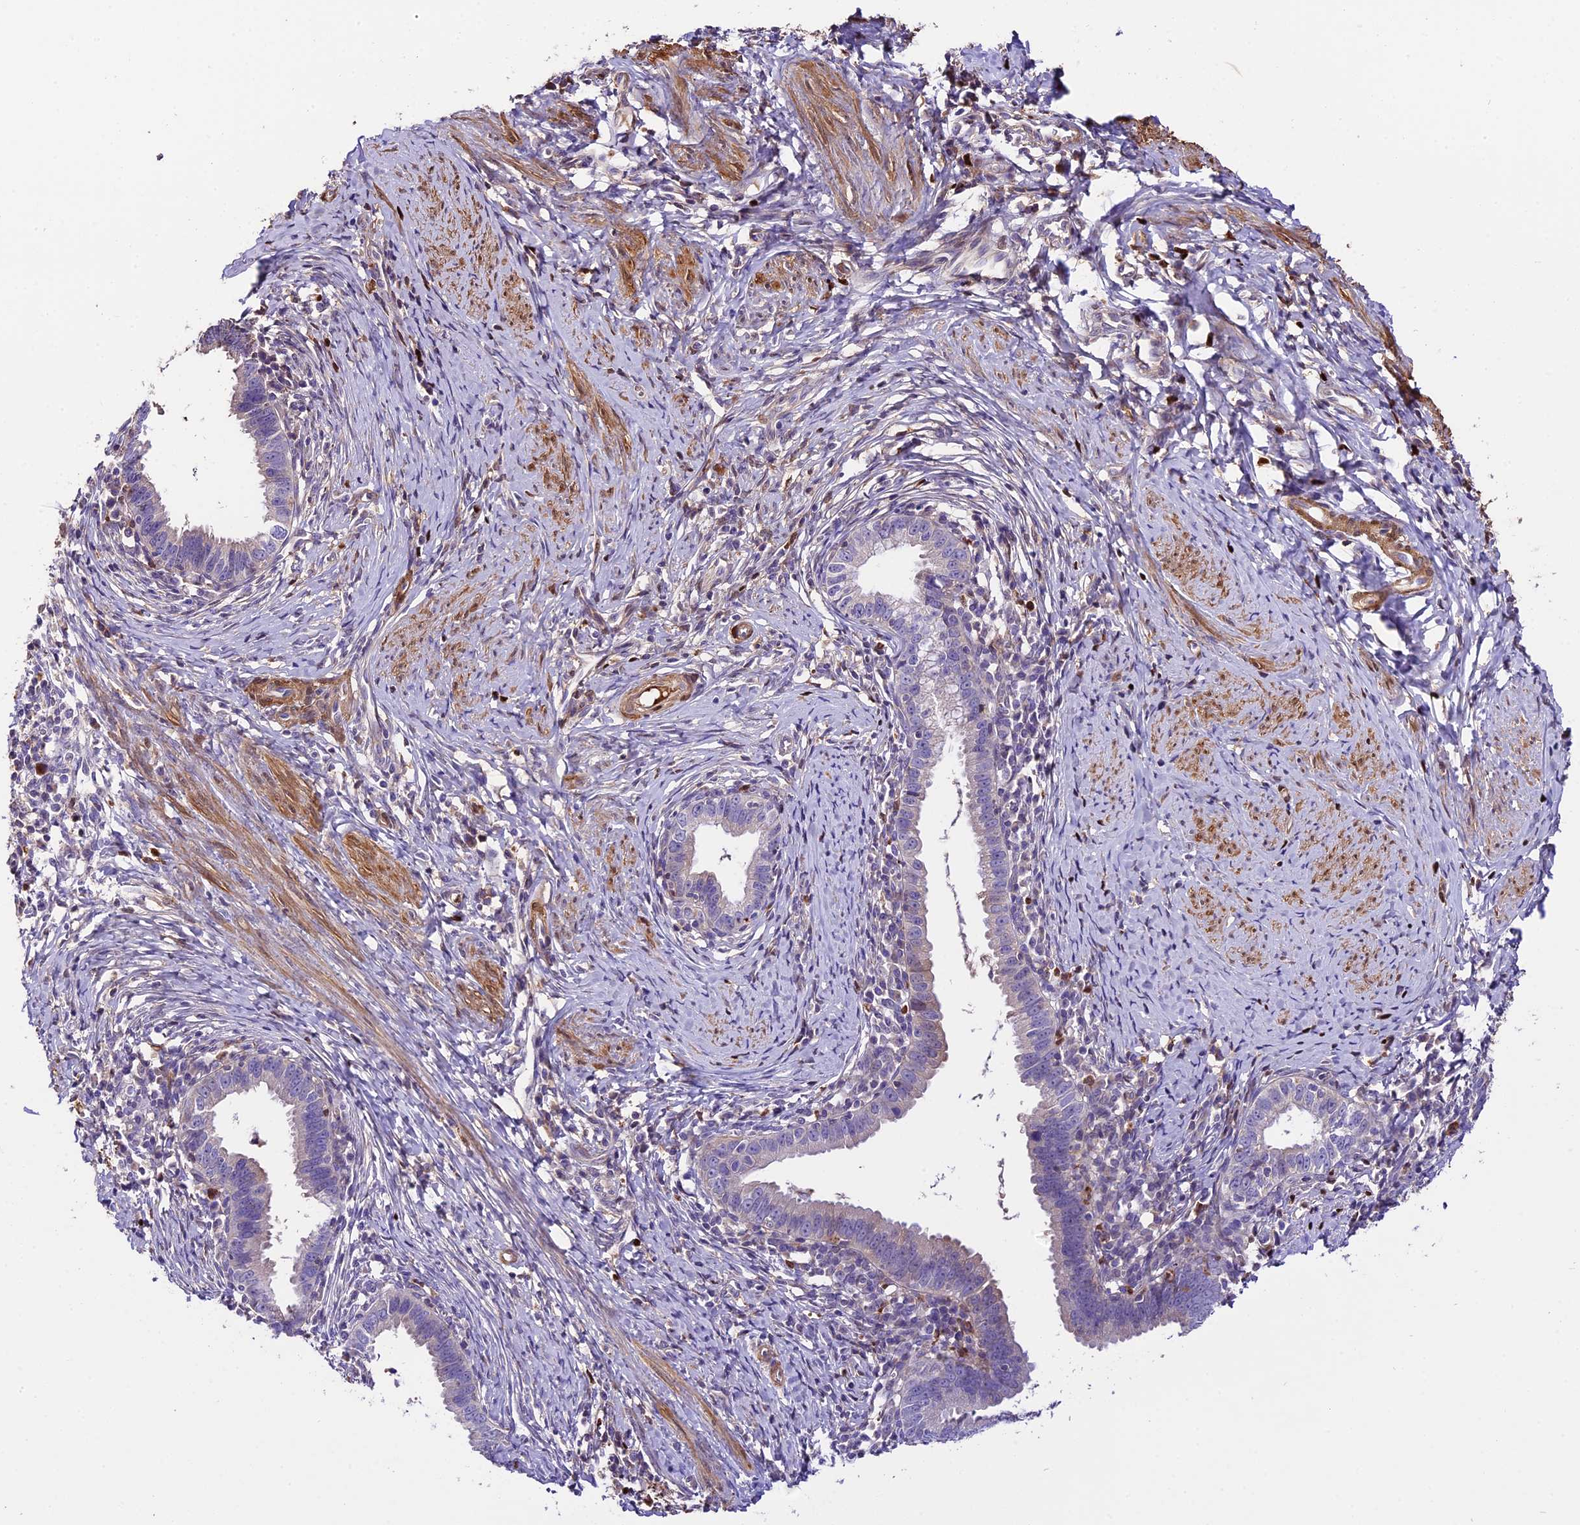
{"staining": {"intensity": "negative", "quantity": "none", "location": "none"}, "tissue": "cervical cancer", "cell_type": "Tumor cells", "image_type": "cancer", "snomed": [{"axis": "morphology", "description": "Adenocarcinoma, NOS"}, {"axis": "topography", "description": "Cervix"}], "caption": "There is no significant staining in tumor cells of cervical cancer (adenocarcinoma). (Brightfield microscopy of DAB (3,3'-diaminobenzidine) IHC at high magnification).", "gene": "MAP3K7CL", "patient": {"sex": "female", "age": 36}}